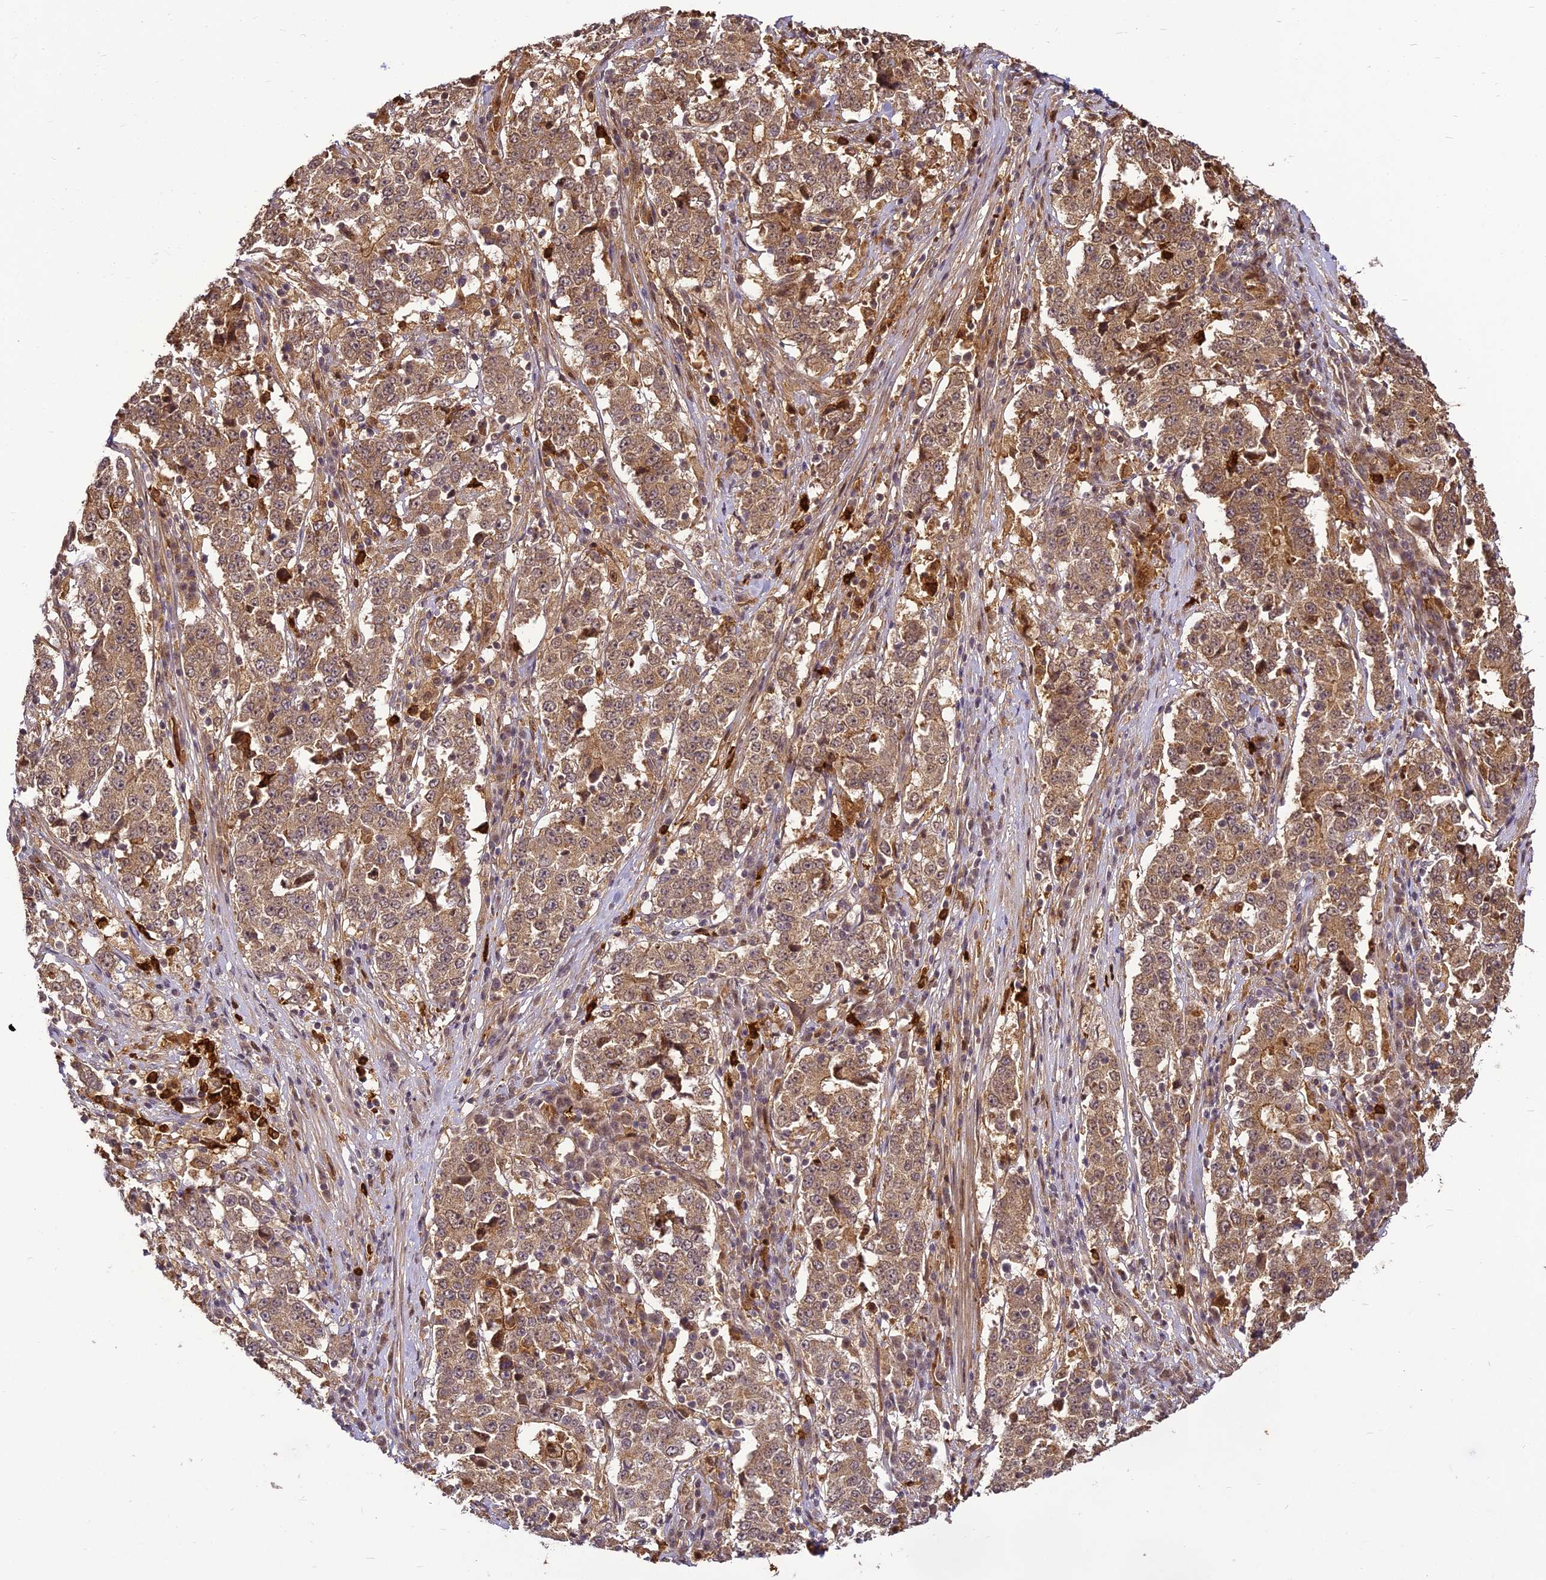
{"staining": {"intensity": "moderate", "quantity": ">75%", "location": "cytoplasmic/membranous"}, "tissue": "stomach cancer", "cell_type": "Tumor cells", "image_type": "cancer", "snomed": [{"axis": "morphology", "description": "Adenocarcinoma, NOS"}, {"axis": "topography", "description": "Stomach"}], "caption": "This image shows stomach cancer (adenocarcinoma) stained with IHC to label a protein in brown. The cytoplasmic/membranous of tumor cells show moderate positivity for the protein. Nuclei are counter-stained blue.", "gene": "BCDIN3D", "patient": {"sex": "male", "age": 59}}